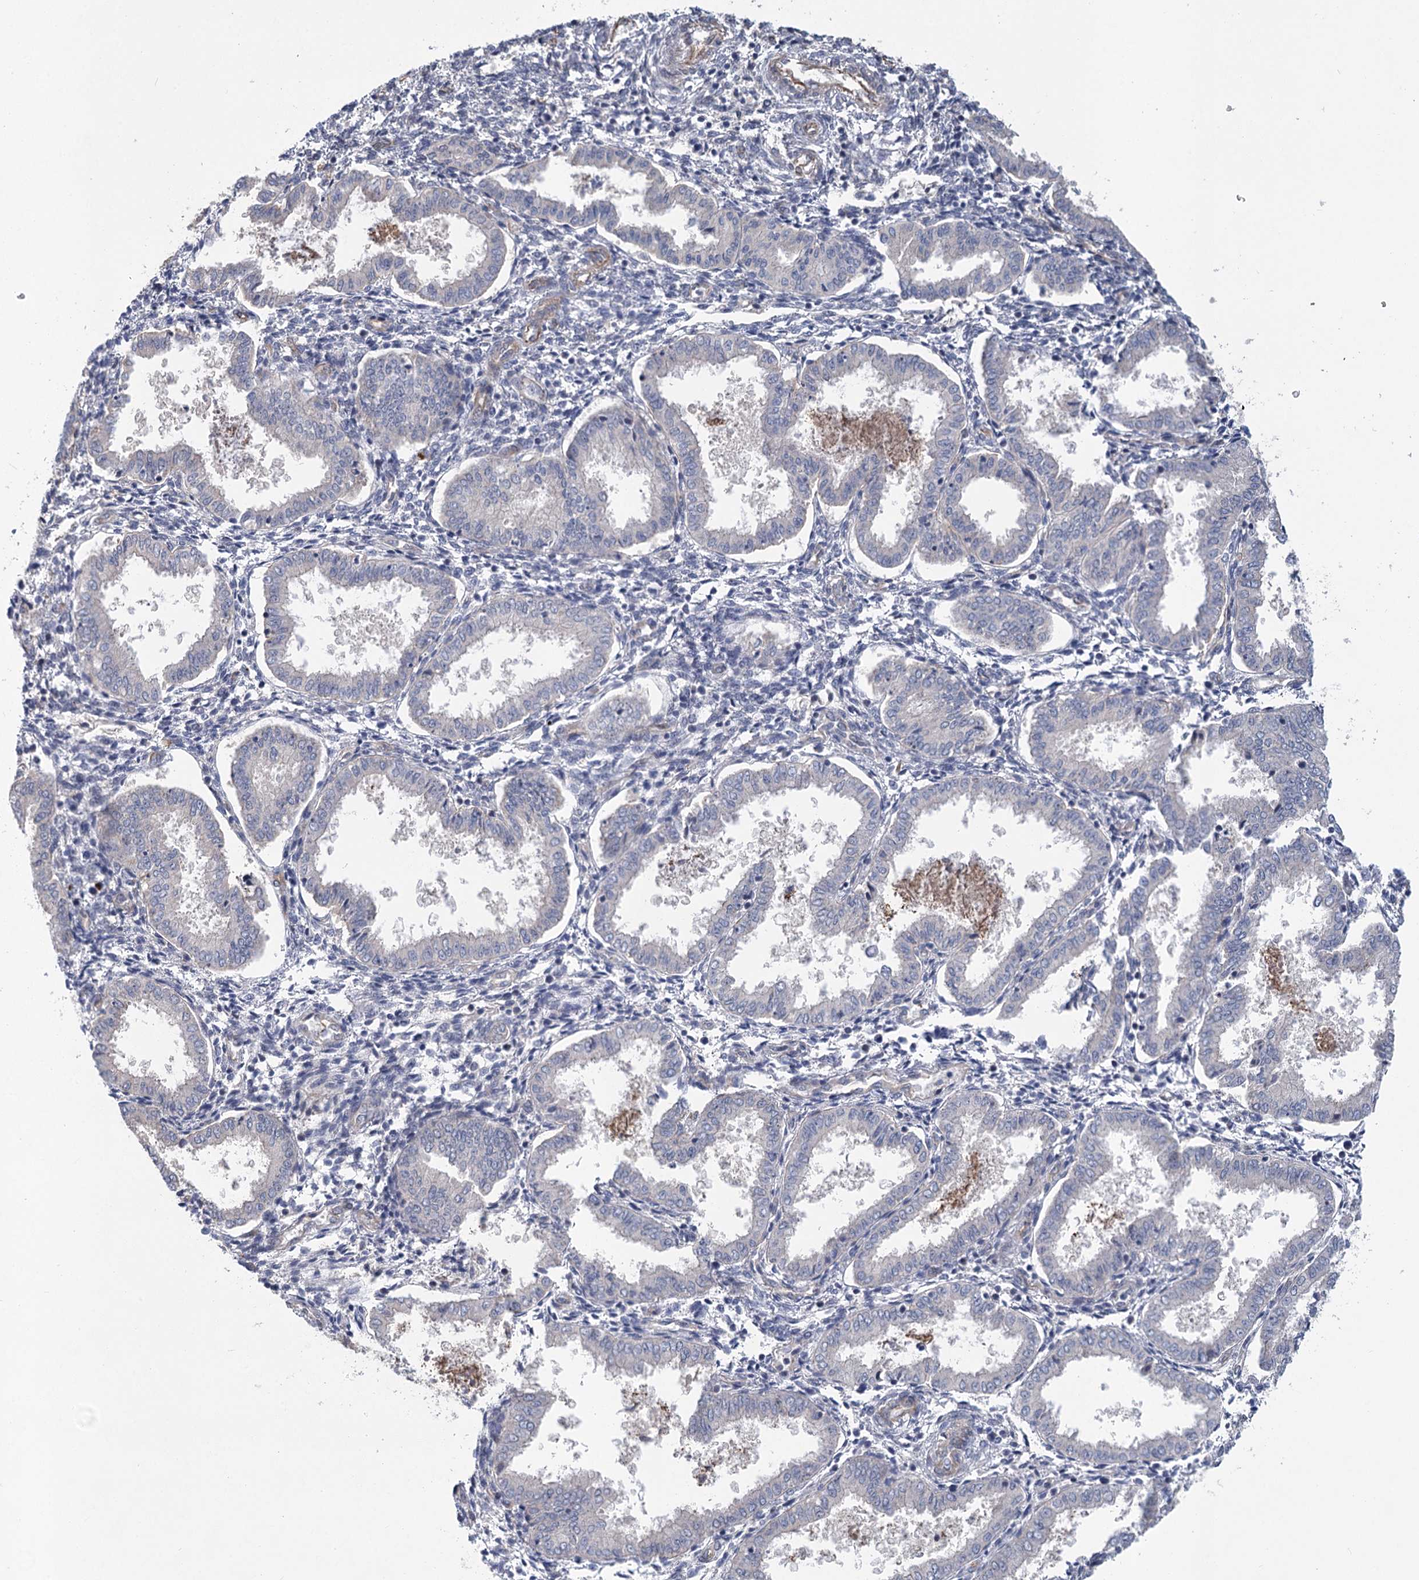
{"staining": {"intensity": "negative", "quantity": "none", "location": "none"}, "tissue": "endometrium", "cell_type": "Cells in endometrial stroma", "image_type": "normal", "snomed": [{"axis": "morphology", "description": "Normal tissue, NOS"}, {"axis": "topography", "description": "Endometrium"}], "caption": "This histopathology image is of normal endometrium stained with immunohistochemistry to label a protein in brown with the nuclei are counter-stained blue. There is no expression in cells in endometrial stroma.", "gene": "RWDD4", "patient": {"sex": "female", "age": 33}}